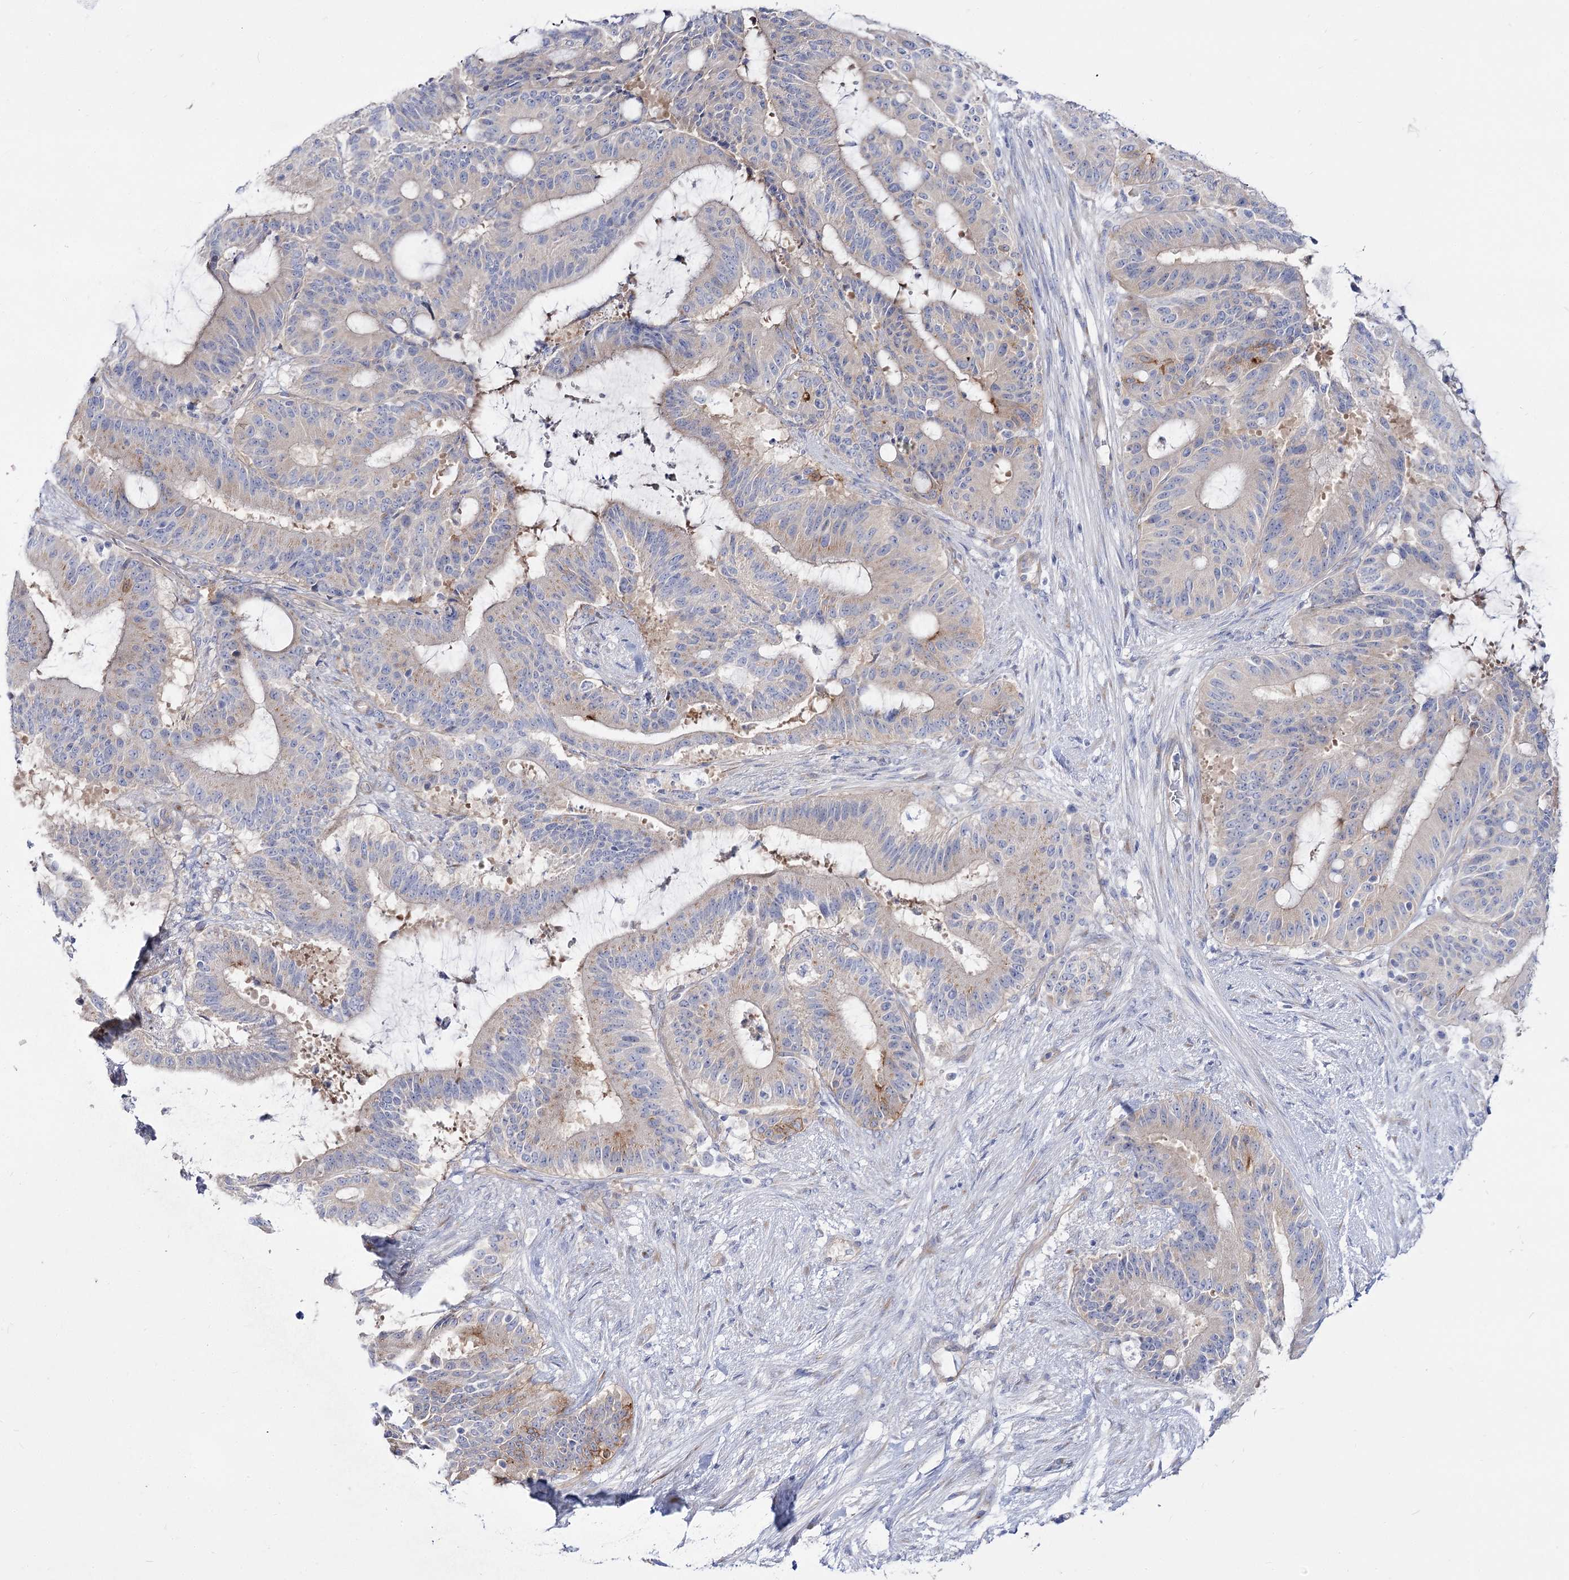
{"staining": {"intensity": "weak", "quantity": "<25%", "location": "cytoplasmic/membranous"}, "tissue": "liver cancer", "cell_type": "Tumor cells", "image_type": "cancer", "snomed": [{"axis": "morphology", "description": "Normal tissue, NOS"}, {"axis": "morphology", "description": "Cholangiocarcinoma"}, {"axis": "topography", "description": "Liver"}, {"axis": "topography", "description": "Peripheral nerve tissue"}], "caption": "Tumor cells show no significant positivity in liver cancer (cholangiocarcinoma). The staining is performed using DAB (3,3'-diaminobenzidine) brown chromogen with nuclei counter-stained in using hematoxylin.", "gene": "SUOX", "patient": {"sex": "female", "age": 73}}